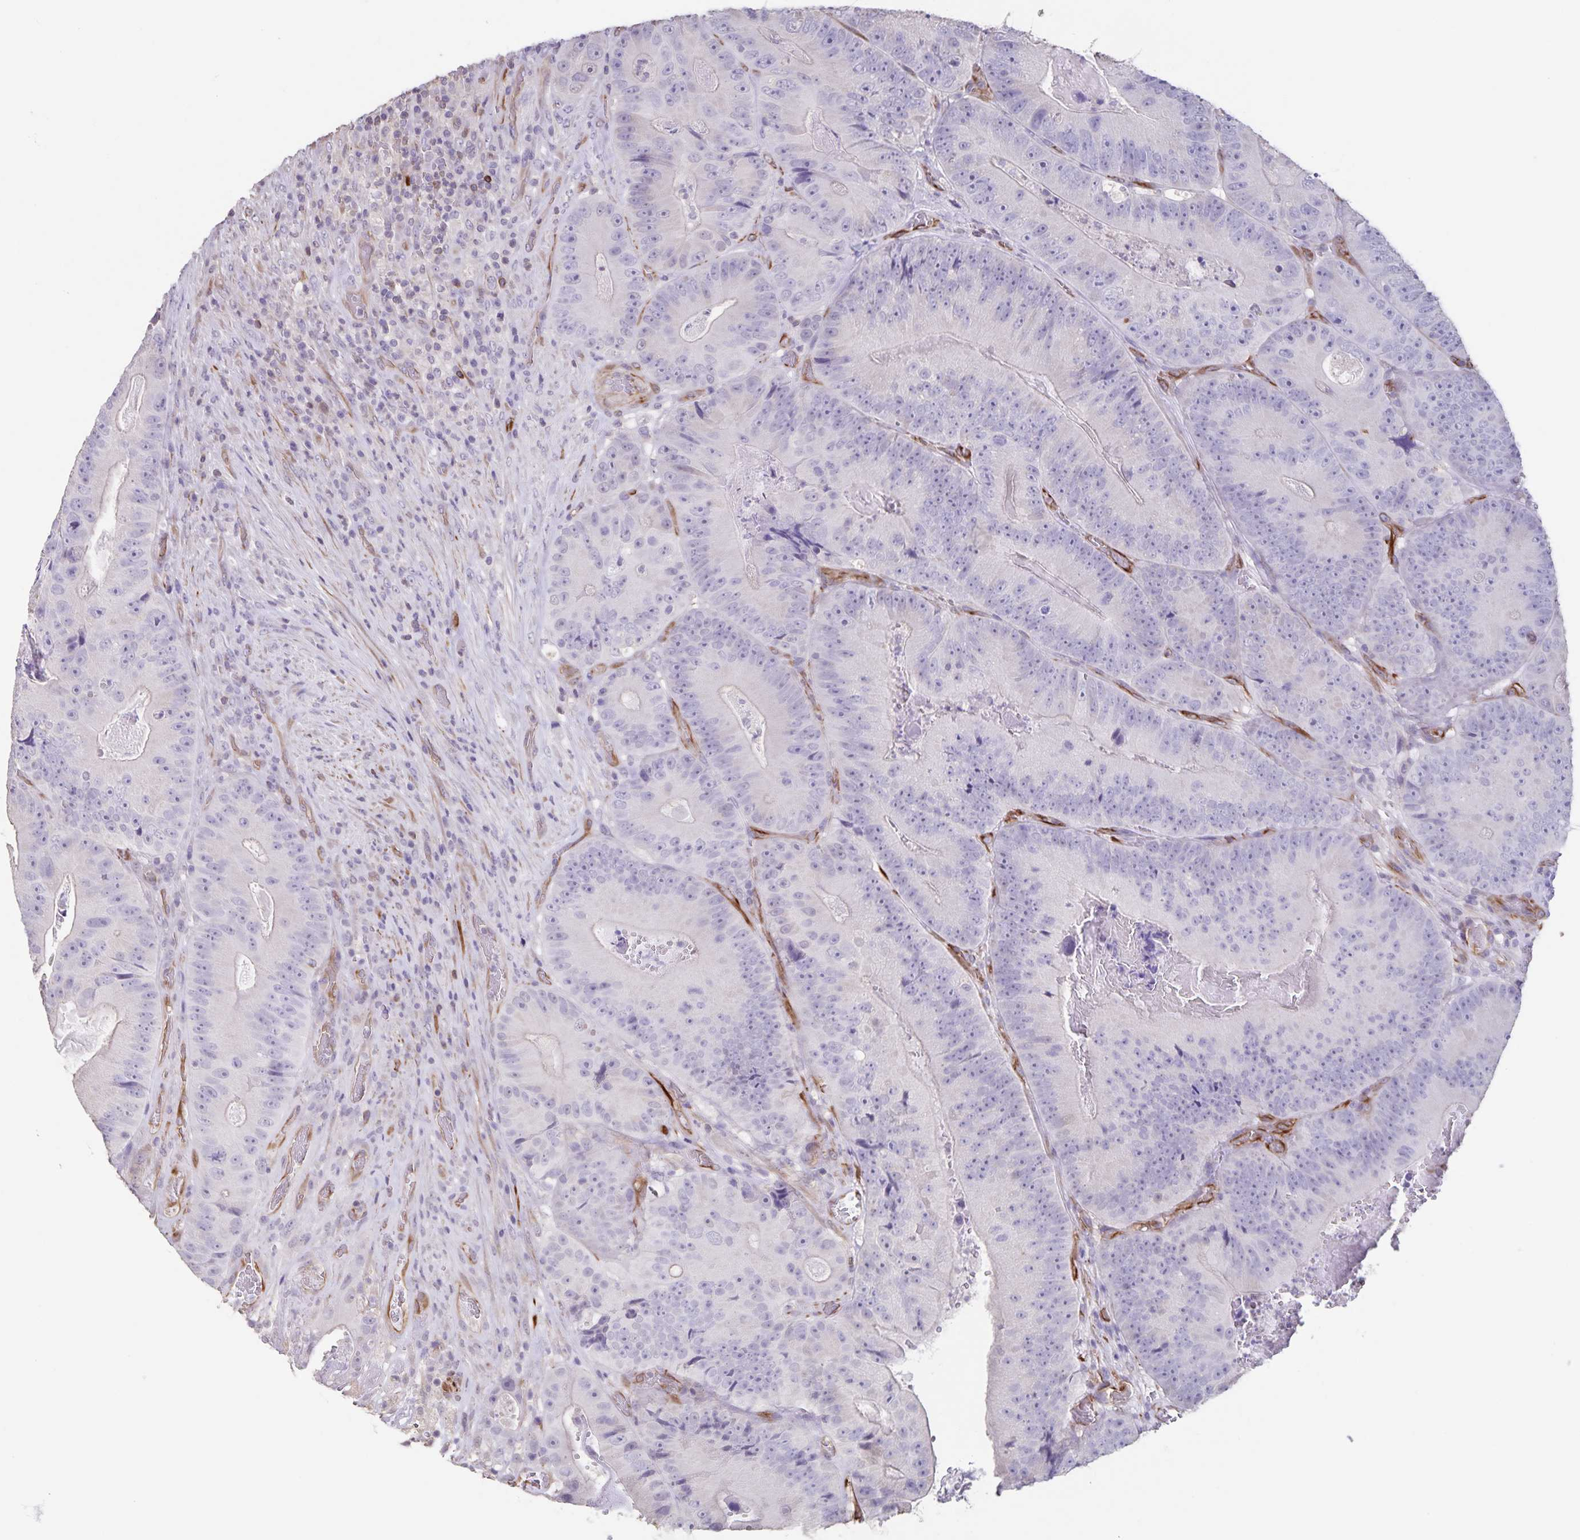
{"staining": {"intensity": "negative", "quantity": "none", "location": "none"}, "tissue": "colorectal cancer", "cell_type": "Tumor cells", "image_type": "cancer", "snomed": [{"axis": "morphology", "description": "Adenocarcinoma, NOS"}, {"axis": "topography", "description": "Colon"}], "caption": "Tumor cells show no significant protein expression in adenocarcinoma (colorectal). (Brightfield microscopy of DAB (3,3'-diaminobenzidine) immunohistochemistry (IHC) at high magnification).", "gene": "SYNM", "patient": {"sex": "female", "age": 86}}